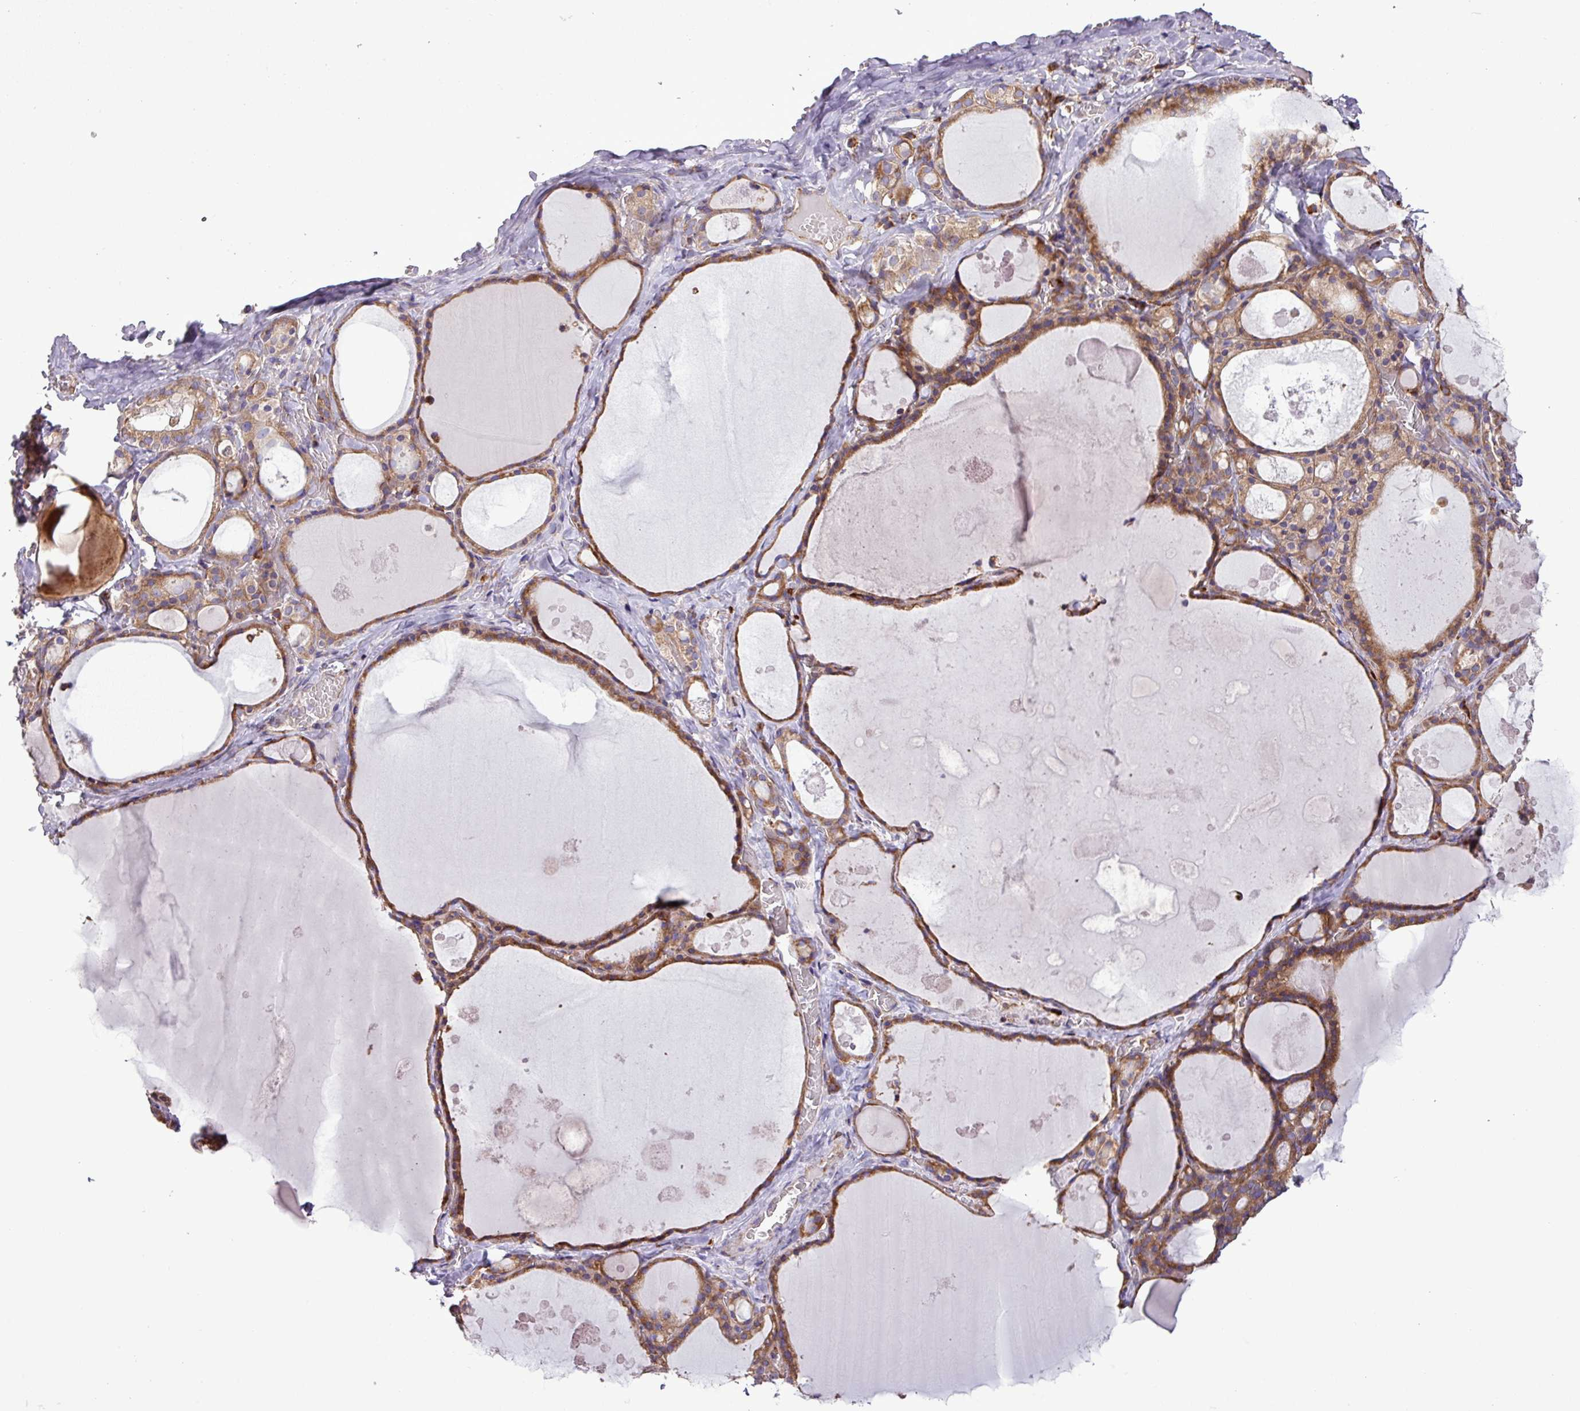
{"staining": {"intensity": "moderate", "quantity": ">75%", "location": "cytoplasmic/membranous"}, "tissue": "thyroid gland", "cell_type": "Glandular cells", "image_type": "normal", "snomed": [{"axis": "morphology", "description": "Normal tissue, NOS"}, {"axis": "topography", "description": "Thyroid gland"}], "caption": "Immunohistochemical staining of benign thyroid gland displays moderate cytoplasmic/membranous protein expression in about >75% of glandular cells.", "gene": "RPL13", "patient": {"sex": "male", "age": 56}}